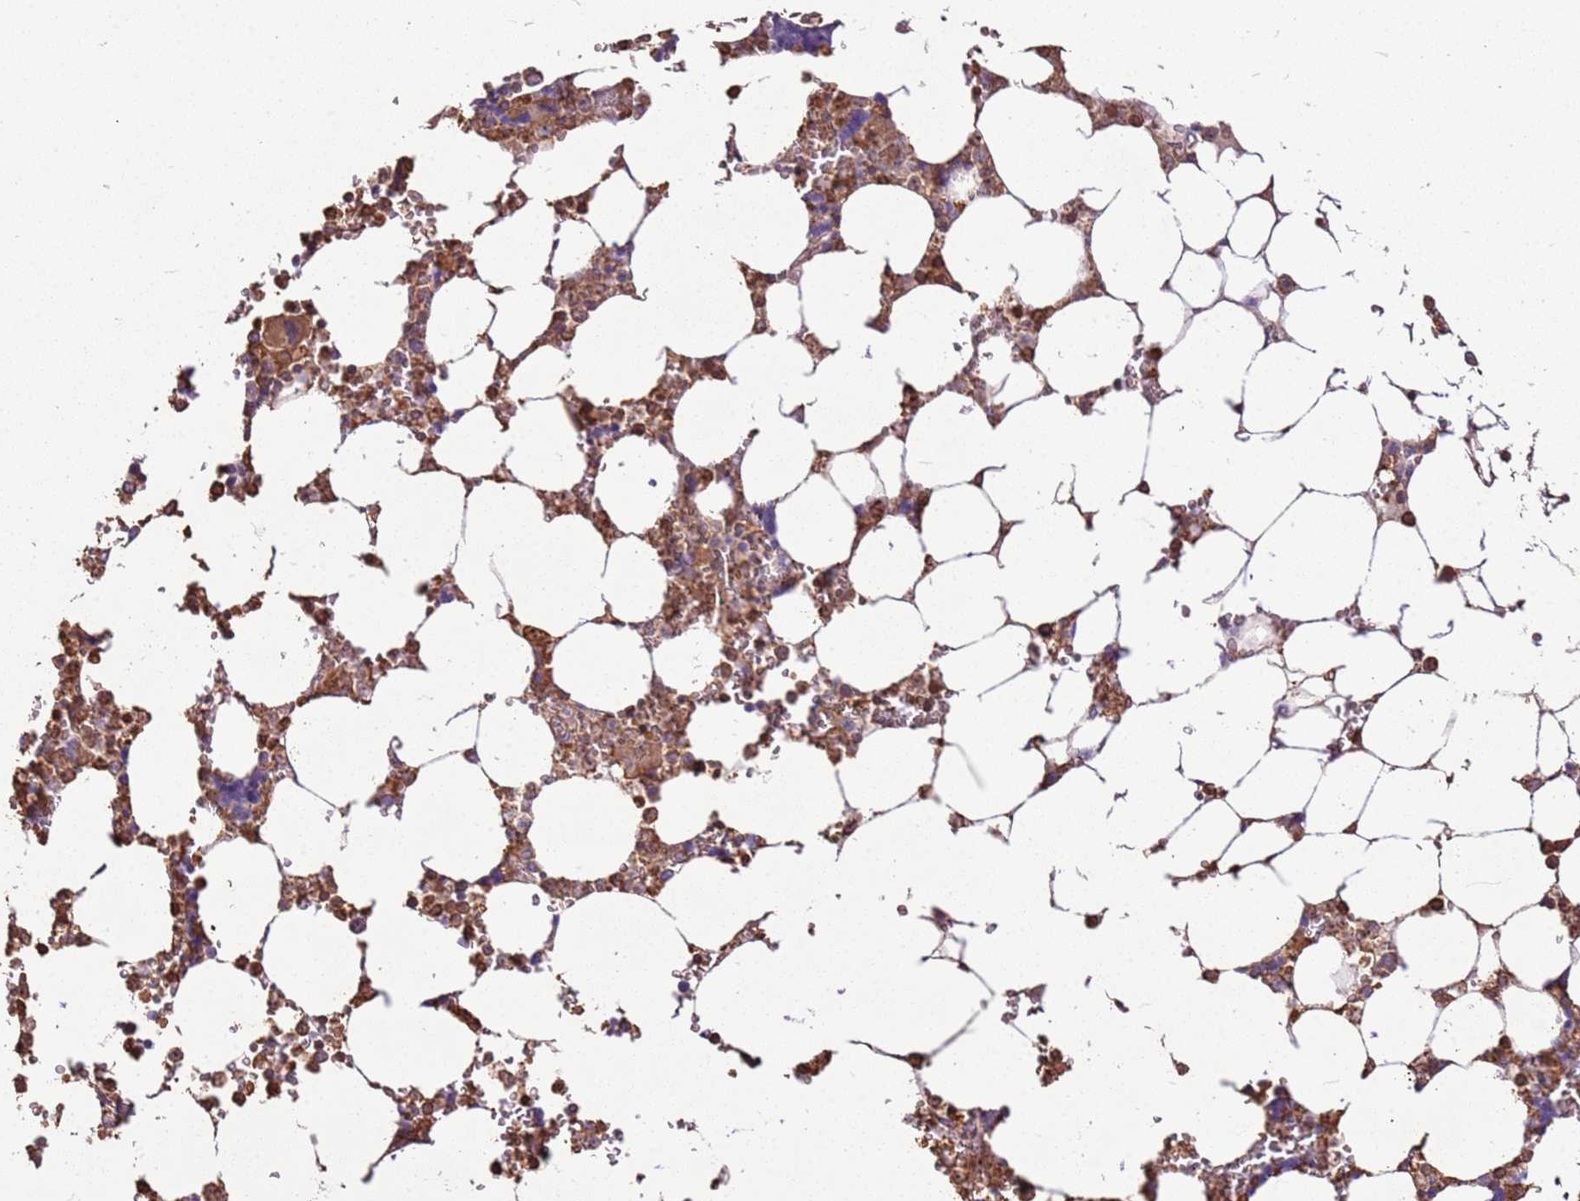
{"staining": {"intensity": "moderate", "quantity": "25%-75%", "location": "cytoplasmic/membranous"}, "tissue": "bone marrow", "cell_type": "Hematopoietic cells", "image_type": "normal", "snomed": [{"axis": "morphology", "description": "Normal tissue, NOS"}, {"axis": "topography", "description": "Bone marrow"}], "caption": "Brown immunohistochemical staining in unremarkable bone marrow reveals moderate cytoplasmic/membranous staining in approximately 25%-75% of hematopoietic cells.", "gene": "ARL10", "patient": {"sex": "male", "age": 64}}